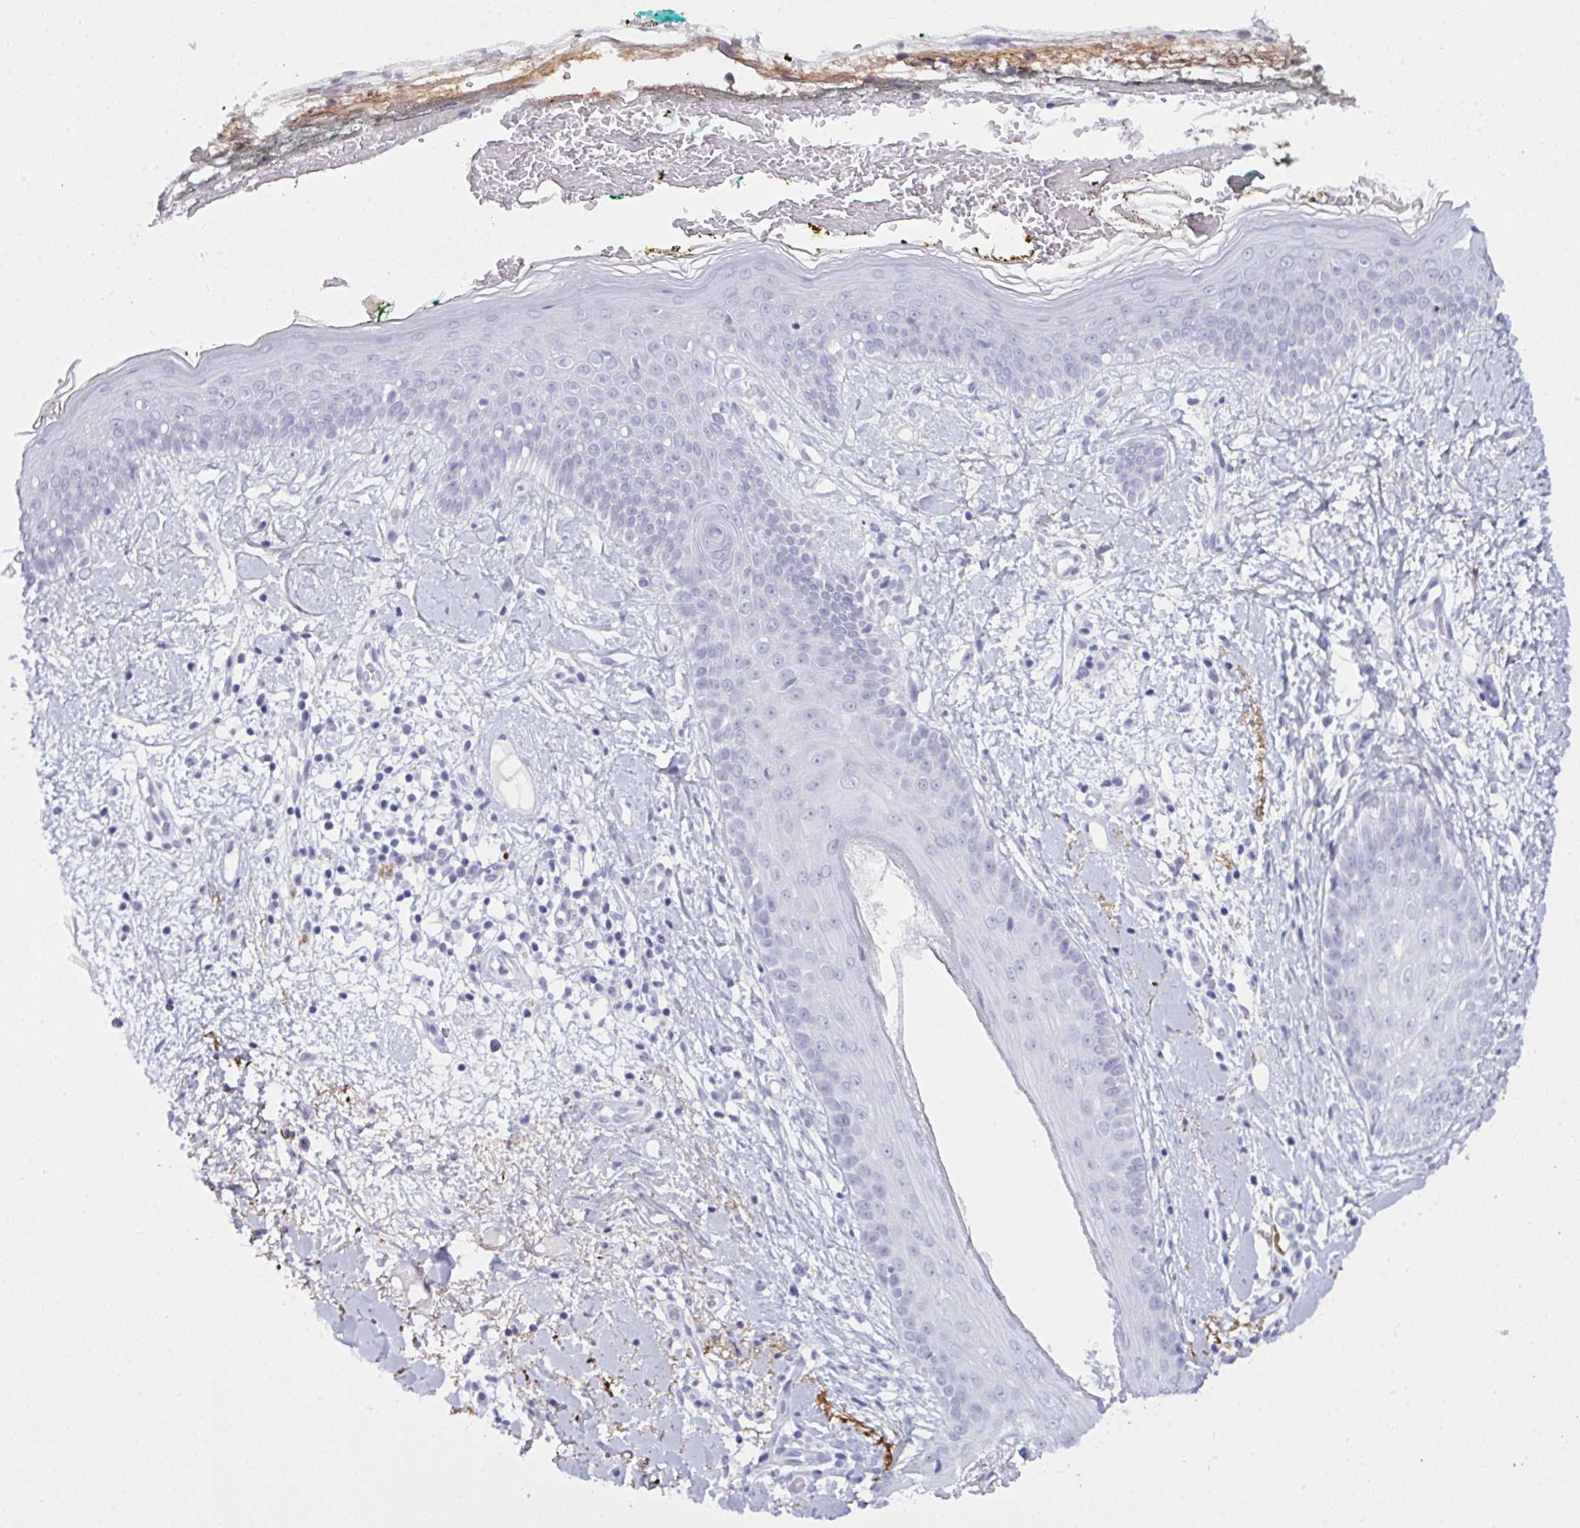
{"staining": {"intensity": "negative", "quantity": "none", "location": "none"}, "tissue": "skin", "cell_type": "Fibroblasts", "image_type": "normal", "snomed": [{"axis": "morphology", "description": "Normal tissue, NOS"}, {"axis": "topography", "description": "Skin"}], "caption": "Fibroblasts show no significant expression in benign skin.", "gene": "ELN", "patient": {"sex": "female", "age": 34}}